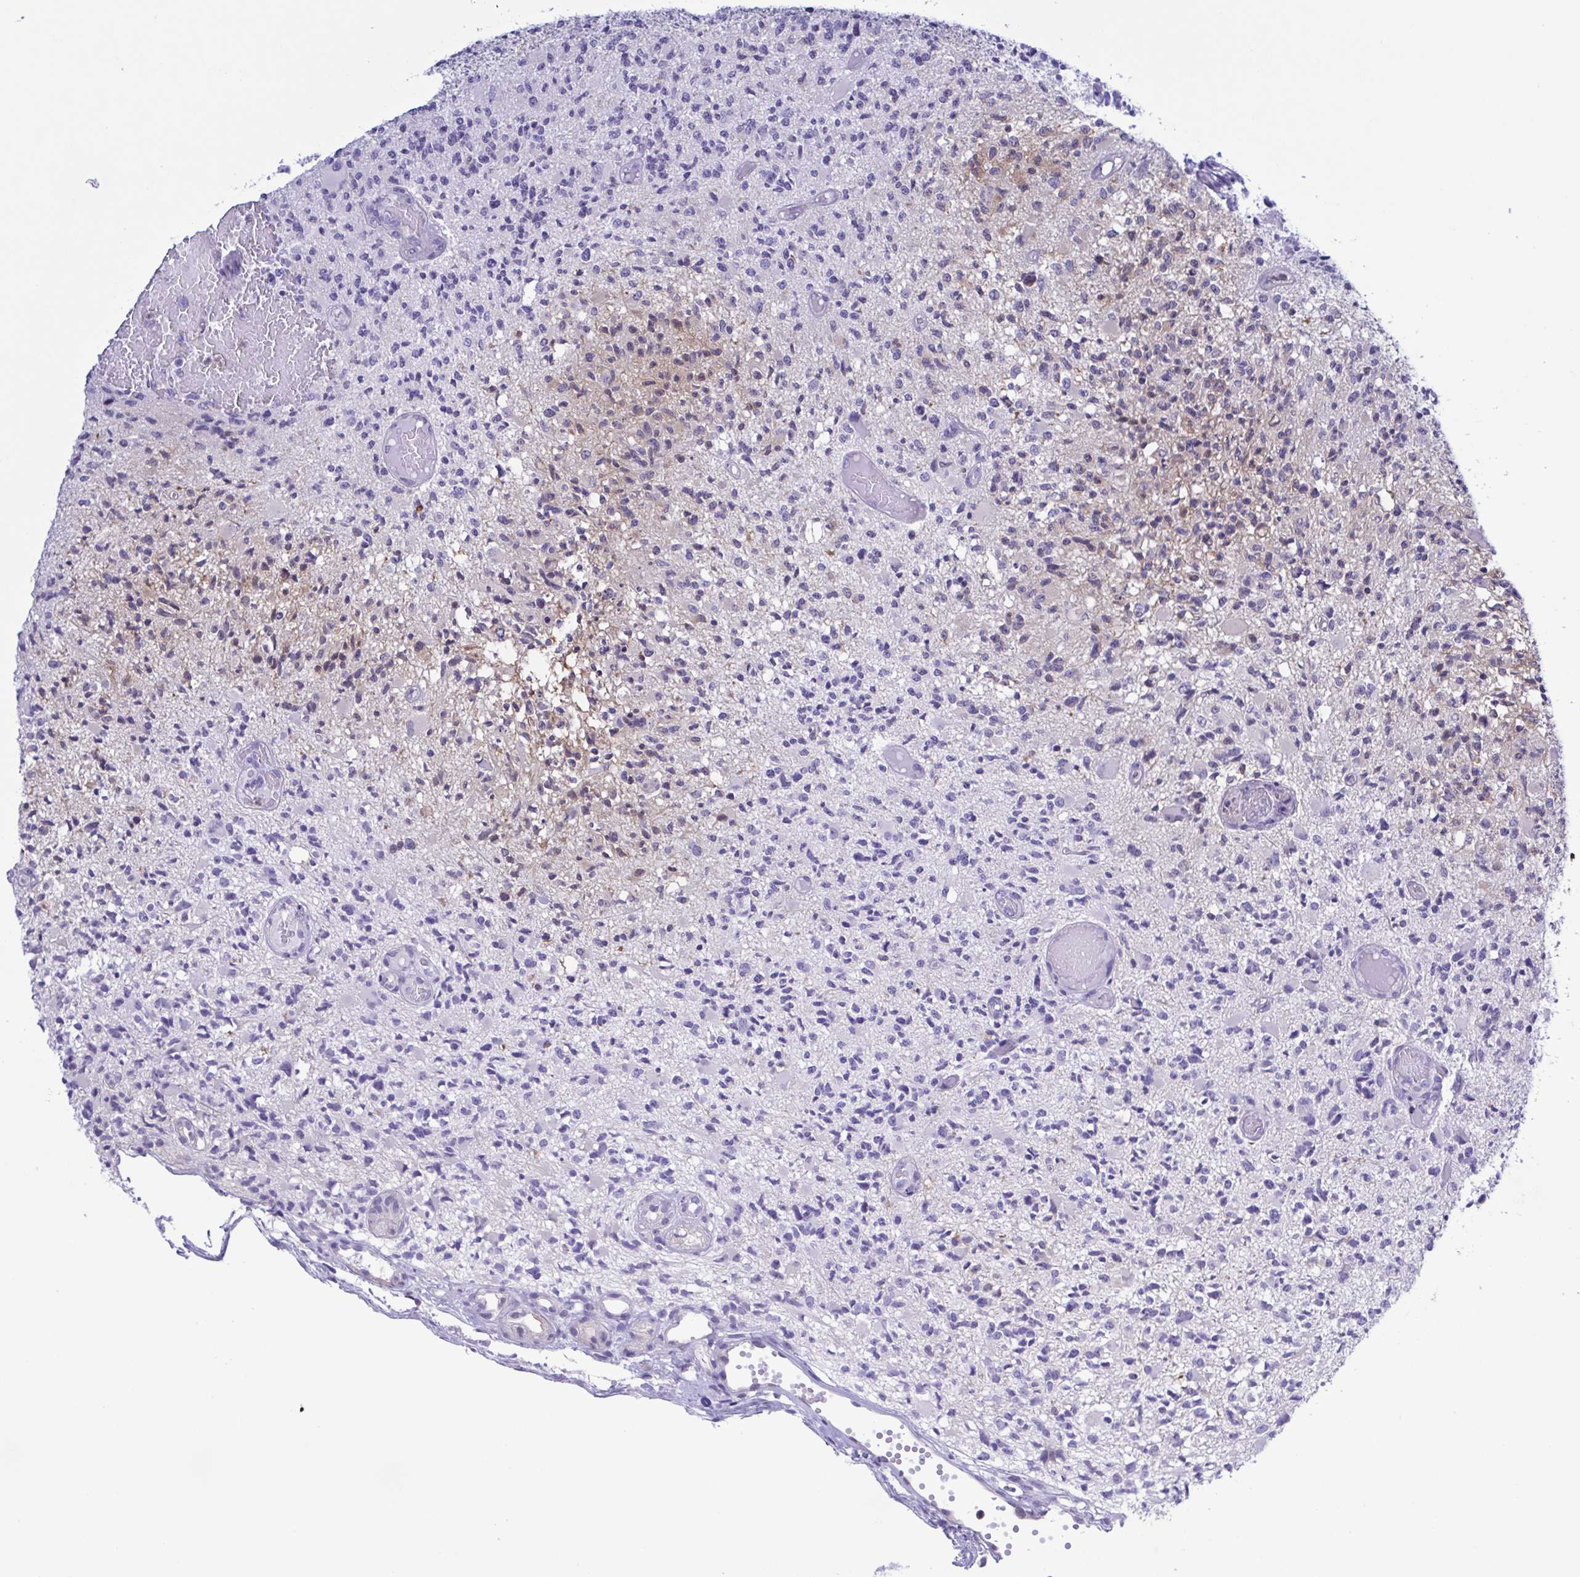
{"staining": {"intensity": "negative", "quantity": "none", "location": "none"}, "tissue": "glioma", "cell_type": "Tumor cells", "image_type": "cancer", "snomed": [{"axis": "morphology", "description": "Glioma, malignant, High grade"}, {"axis": "topography", "description": "Brain"}], "caption": "The IHC photomicrograph has no significant positivity in tumor cells of glioma tissue.", "gene": "LDHC", "patient": {"sex": "female", "age": 63}}